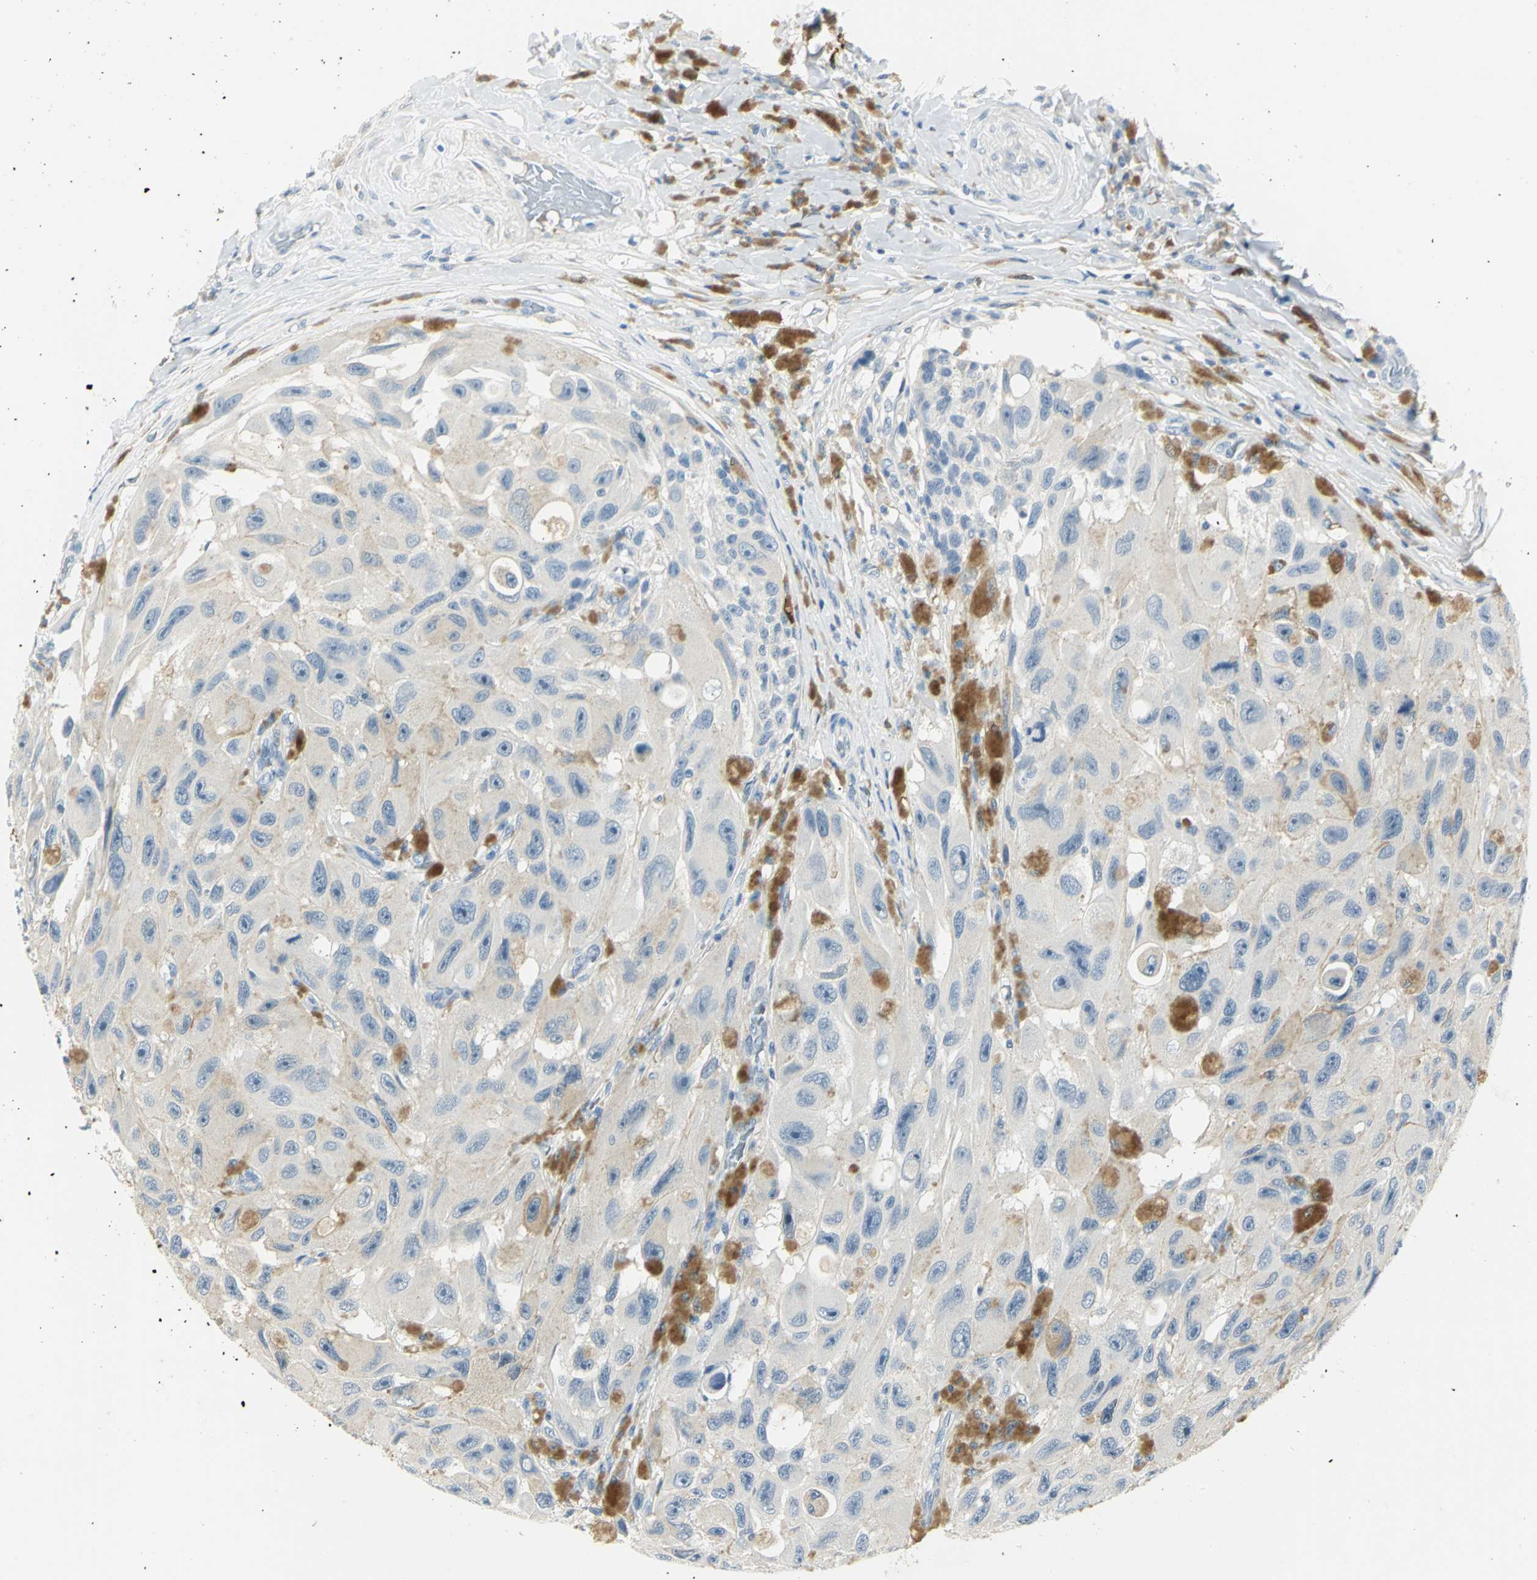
{"staining": {"intensity": "weak", "quantity": "<25%", "location": "cytoplasmic/membranous"}, "tissue": "melanoma", "cell_type": "Tumor cells", "image_type": "cancer", "snomed": [{"axis": "morphology", "description": "Malignant melanoma, NOS"}, {"axis": "topography", "description": "Skin"}], "caption": "A micrograph of human malignant melanoma is negative for staining in tumor cells.", "gene": "UCHL1", "patient": {"sex": "female", "age": 73}}